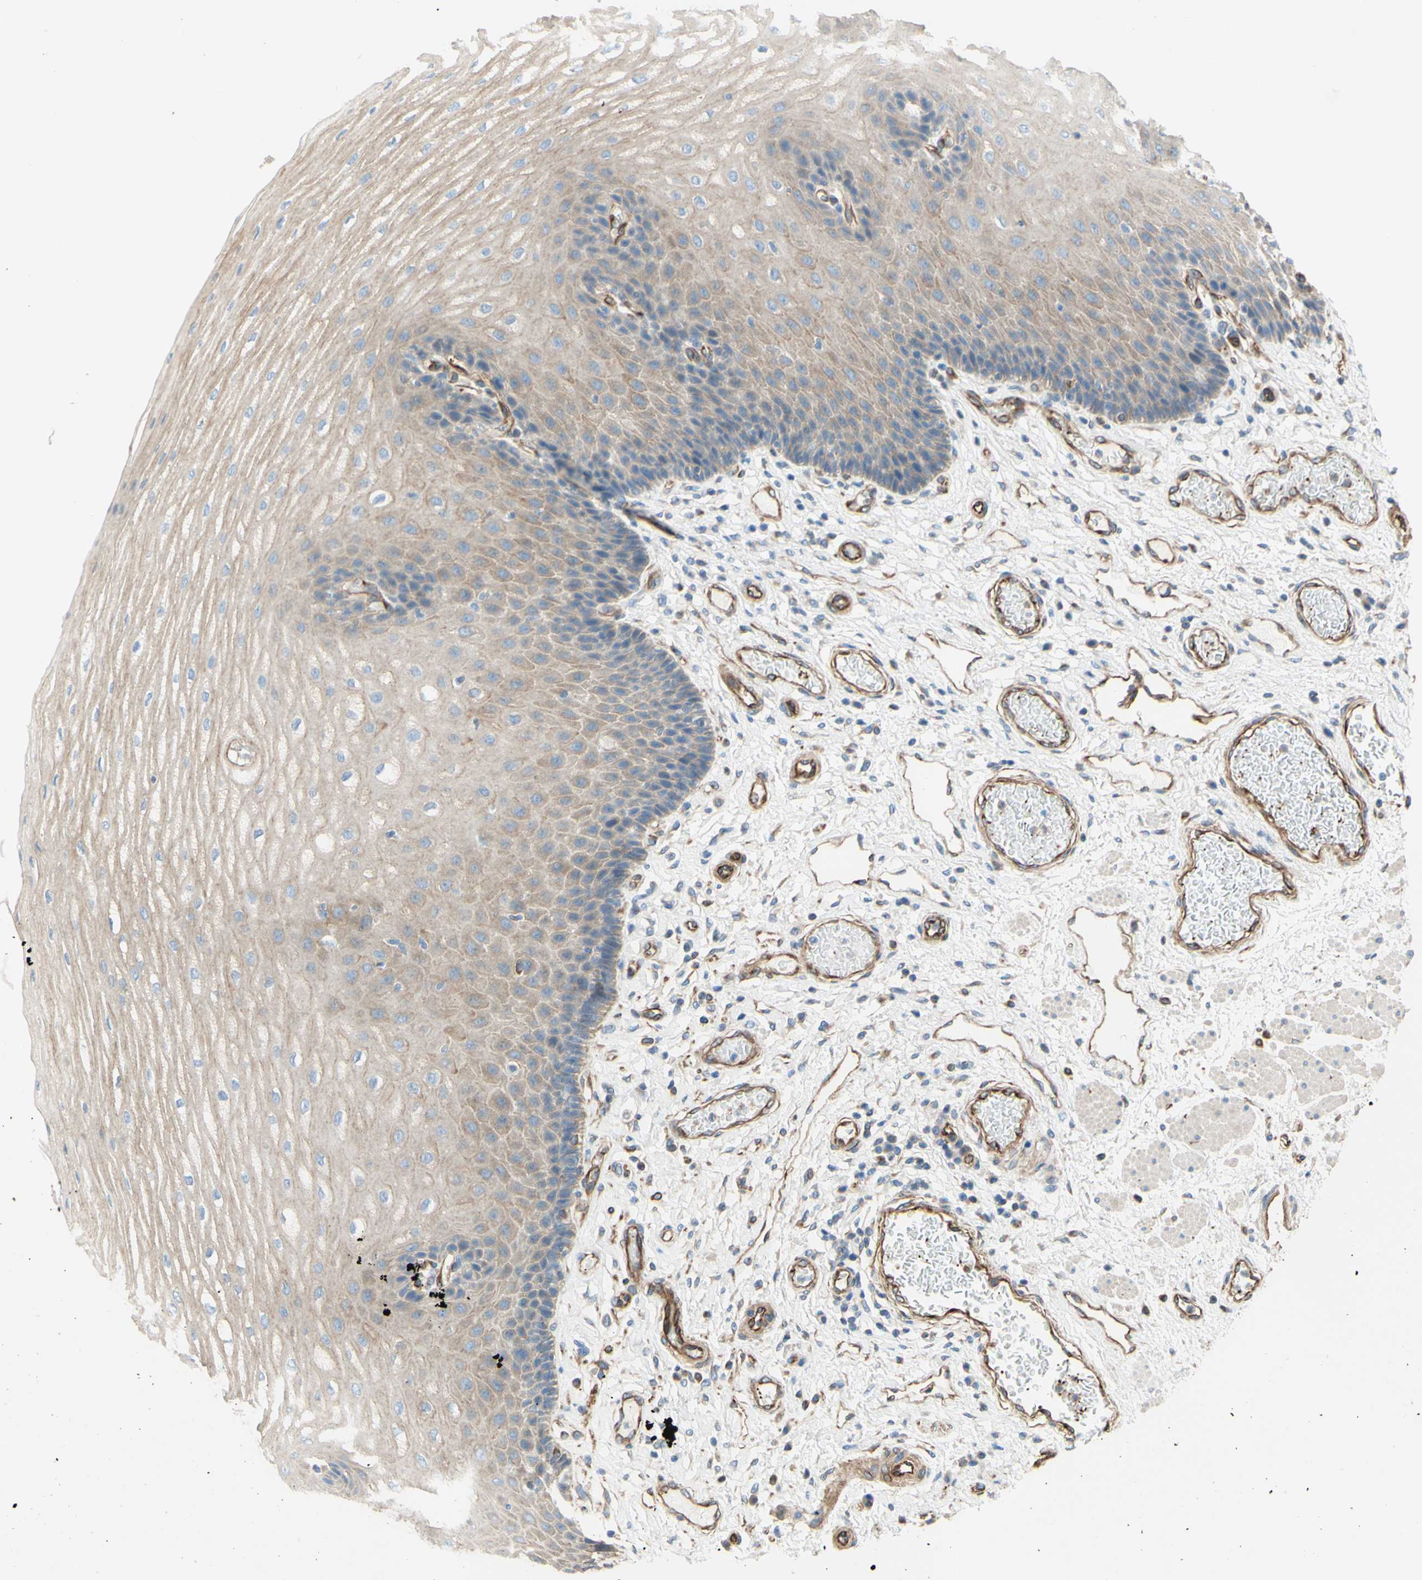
{"staining": {"intensity": "weak", "quantity": ">75%", "location": "cytoplasmic/membranous"}, "tissue": "esophagus", "cell_type": "Squamous epithelial cells", "image_type": "normal", "snomed": [{"axis": "morphology", "description": "Normal tissue, NOS"}, {"axis": "topography", "description": "Esophagus"}], "caption": "Human esophagus stained with a brown dye displays weak cytoplasmic/membranous positive staining in approximately >75% of squamous epithelial cells.", "gene": "ENDOD1", "patient": {"sex": "male", "age": 54}}